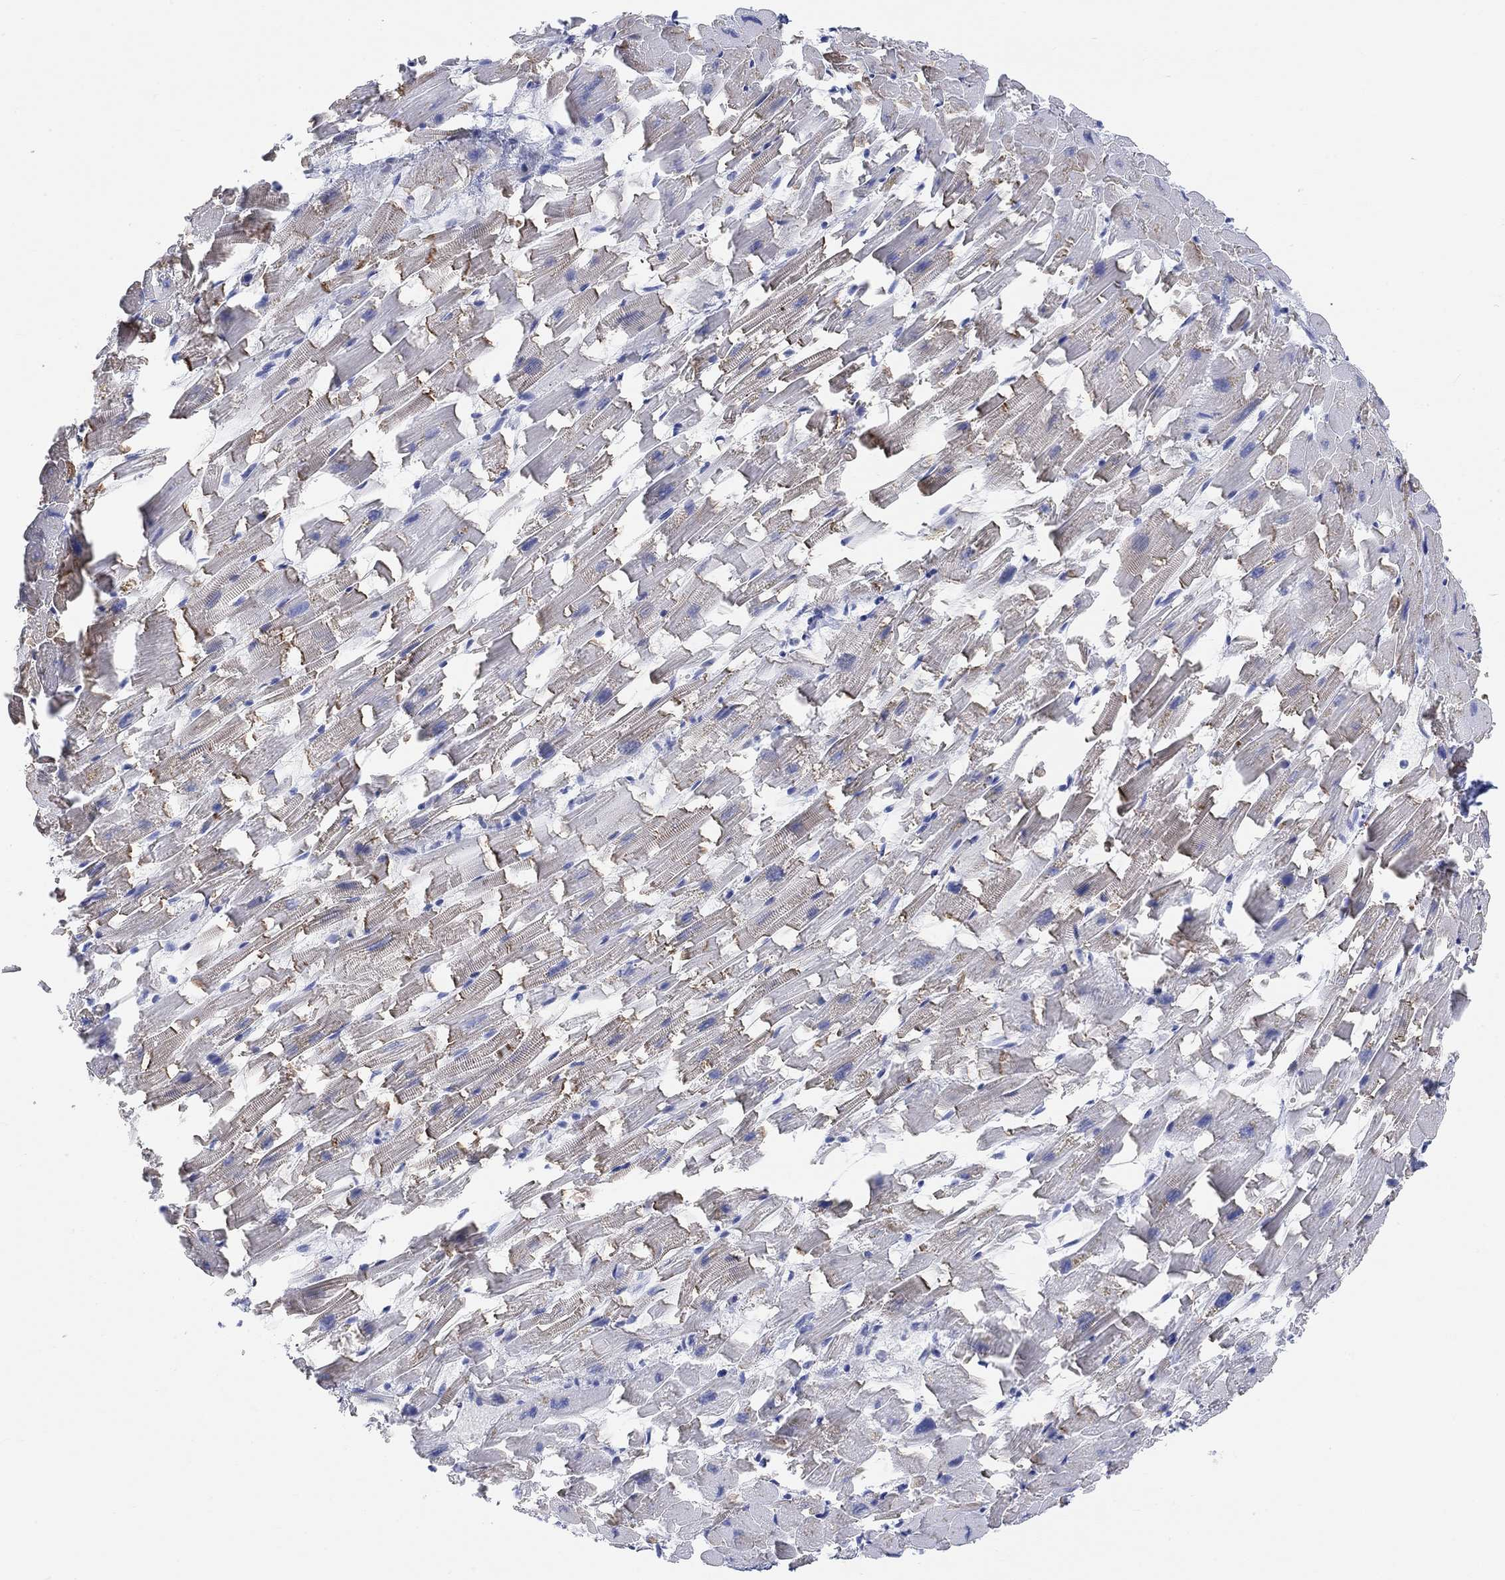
{"staining": {"intensity": "strong", "quantity": "25%-75%", "location": "cytoplasmic/membranous"}, "tissue": "heart muscle", "cell_type": "Cardiomyocytes", "image_type": "normal", "snomed": [{"axis": "morphology", "description": "Normal tissue, NOS"}, {"axis": "topography", "description": "Heart"}], "caption": "Heart muscle stained with DAB (3,3'-diaminobenzidine) immunohistochemistry (IHC) reveals high levels of strong cytoplasmic/membranous expression in about 25%-75% of cardiomyocytes.", "gene": "XIRP2", "patient": {"sex": "female", "age": 64}}